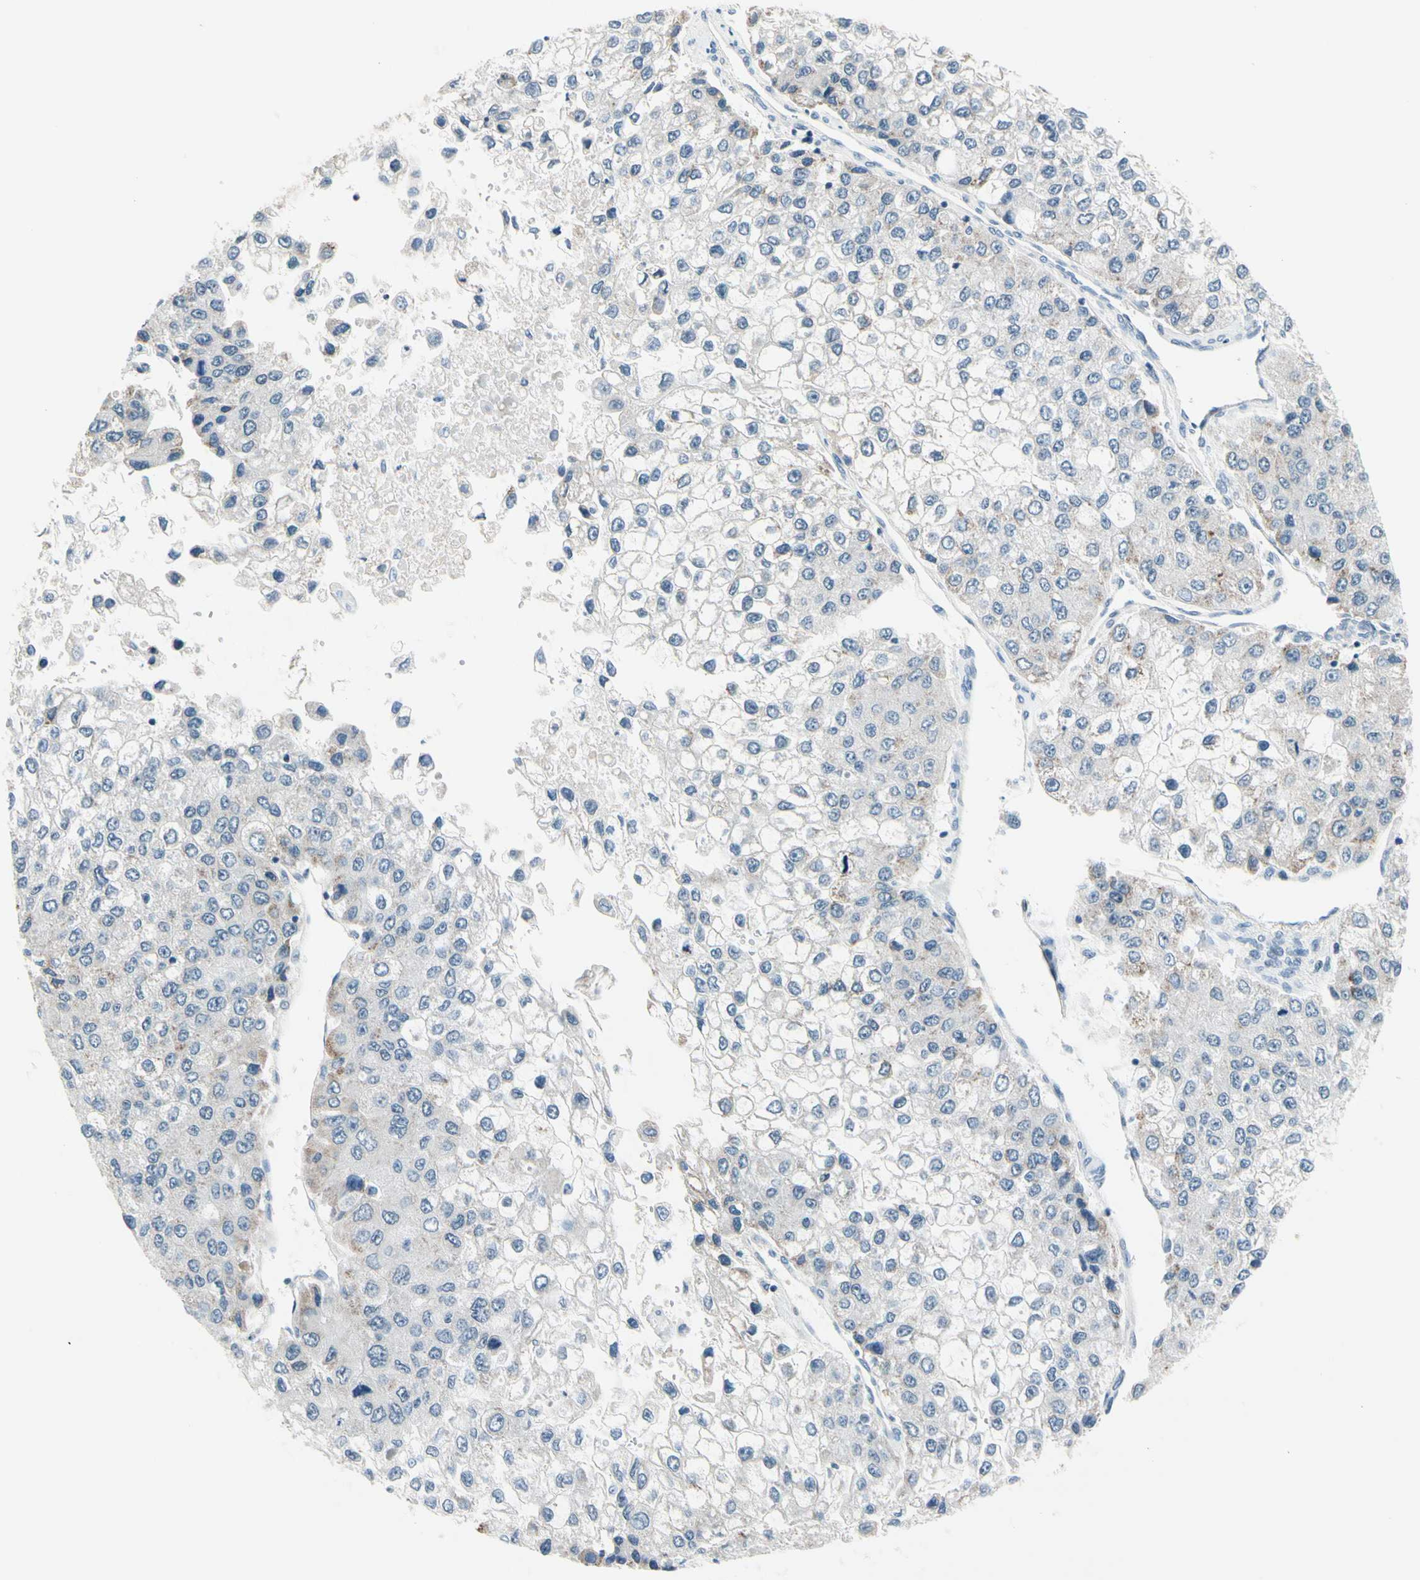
{"staining": {"intensity": "negative", "quantity": "none", "location": "none"}, "tissue": "liver cancer", "cell_type": "Tumor cells", "image_type": "cancer", "snomed": [{"axis": "morphology", "description": "Carcinoma, Hepatocellular, NOS"}, {"axis": "topography", "description": "Liver"}], "caption": "An immunohistochemistry (IHC) photomicrograph of liver hepatocellular carcinoma is shown. There is no staining in tumor cells of liver hepatocellular carcinoma.", "gene": "CFAP36", "patient": {"sex": "female", "age": 66}}